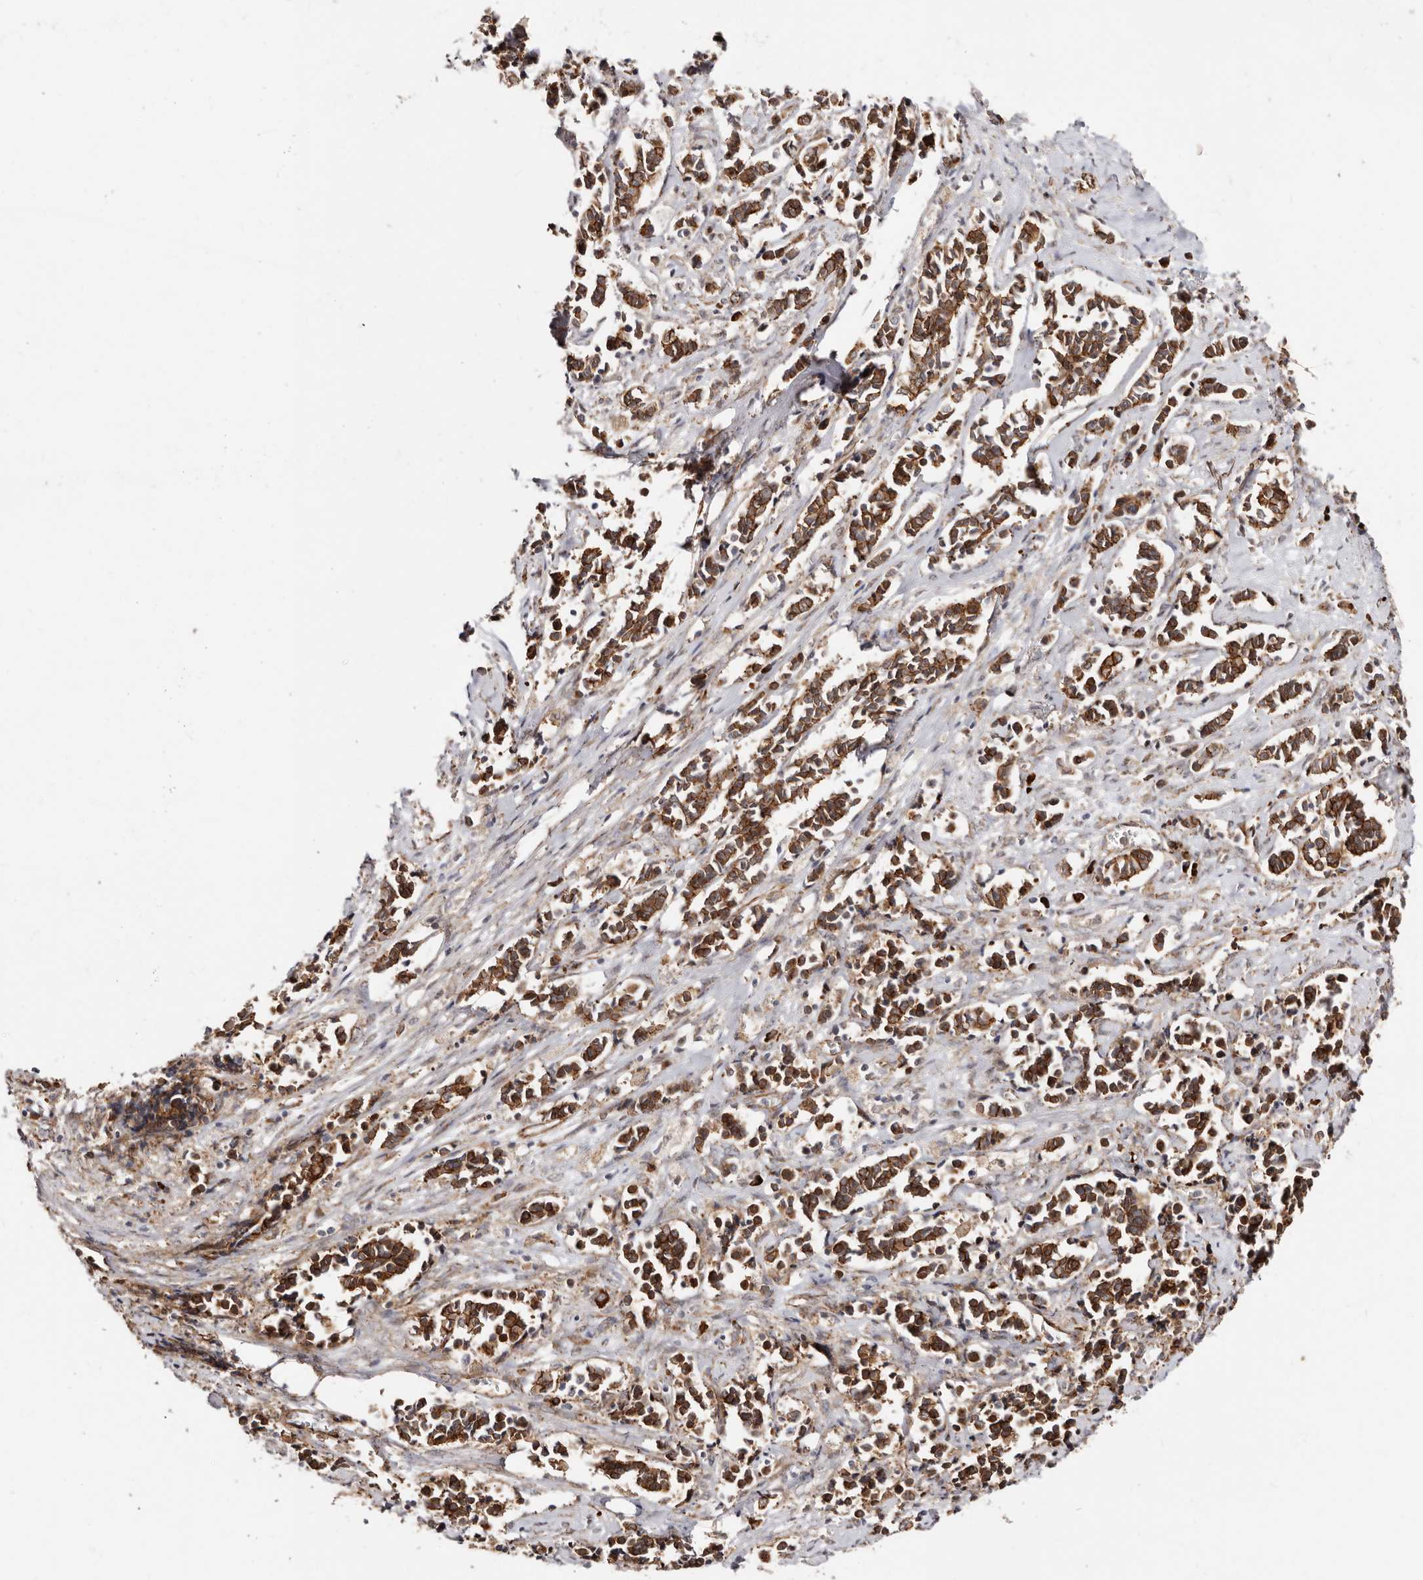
{"staining": {"intensity": "strong", "quantity": ">75%", "location": "cytoplasmic/membranous"}, "tissue": "cervical cancer", "cell_type": "Tumor cells", "image_type": "cancer", "snomed": [{"axis": "morphology", "description": "Normal tissue, NOS"}, {"axis": "morphology", "description": "Squamous cell carcinoma, NOS"}, {"axis": "topography", "description": "Cervix"}], "caption": "Protein expression analysis of cervical squamous cell carcinoma shows strong cytoplasmic/membranous expression in about >75% of tumor cells.", "gene": "CTNNB1", "patient": {"sex": "female", "age": 35}}